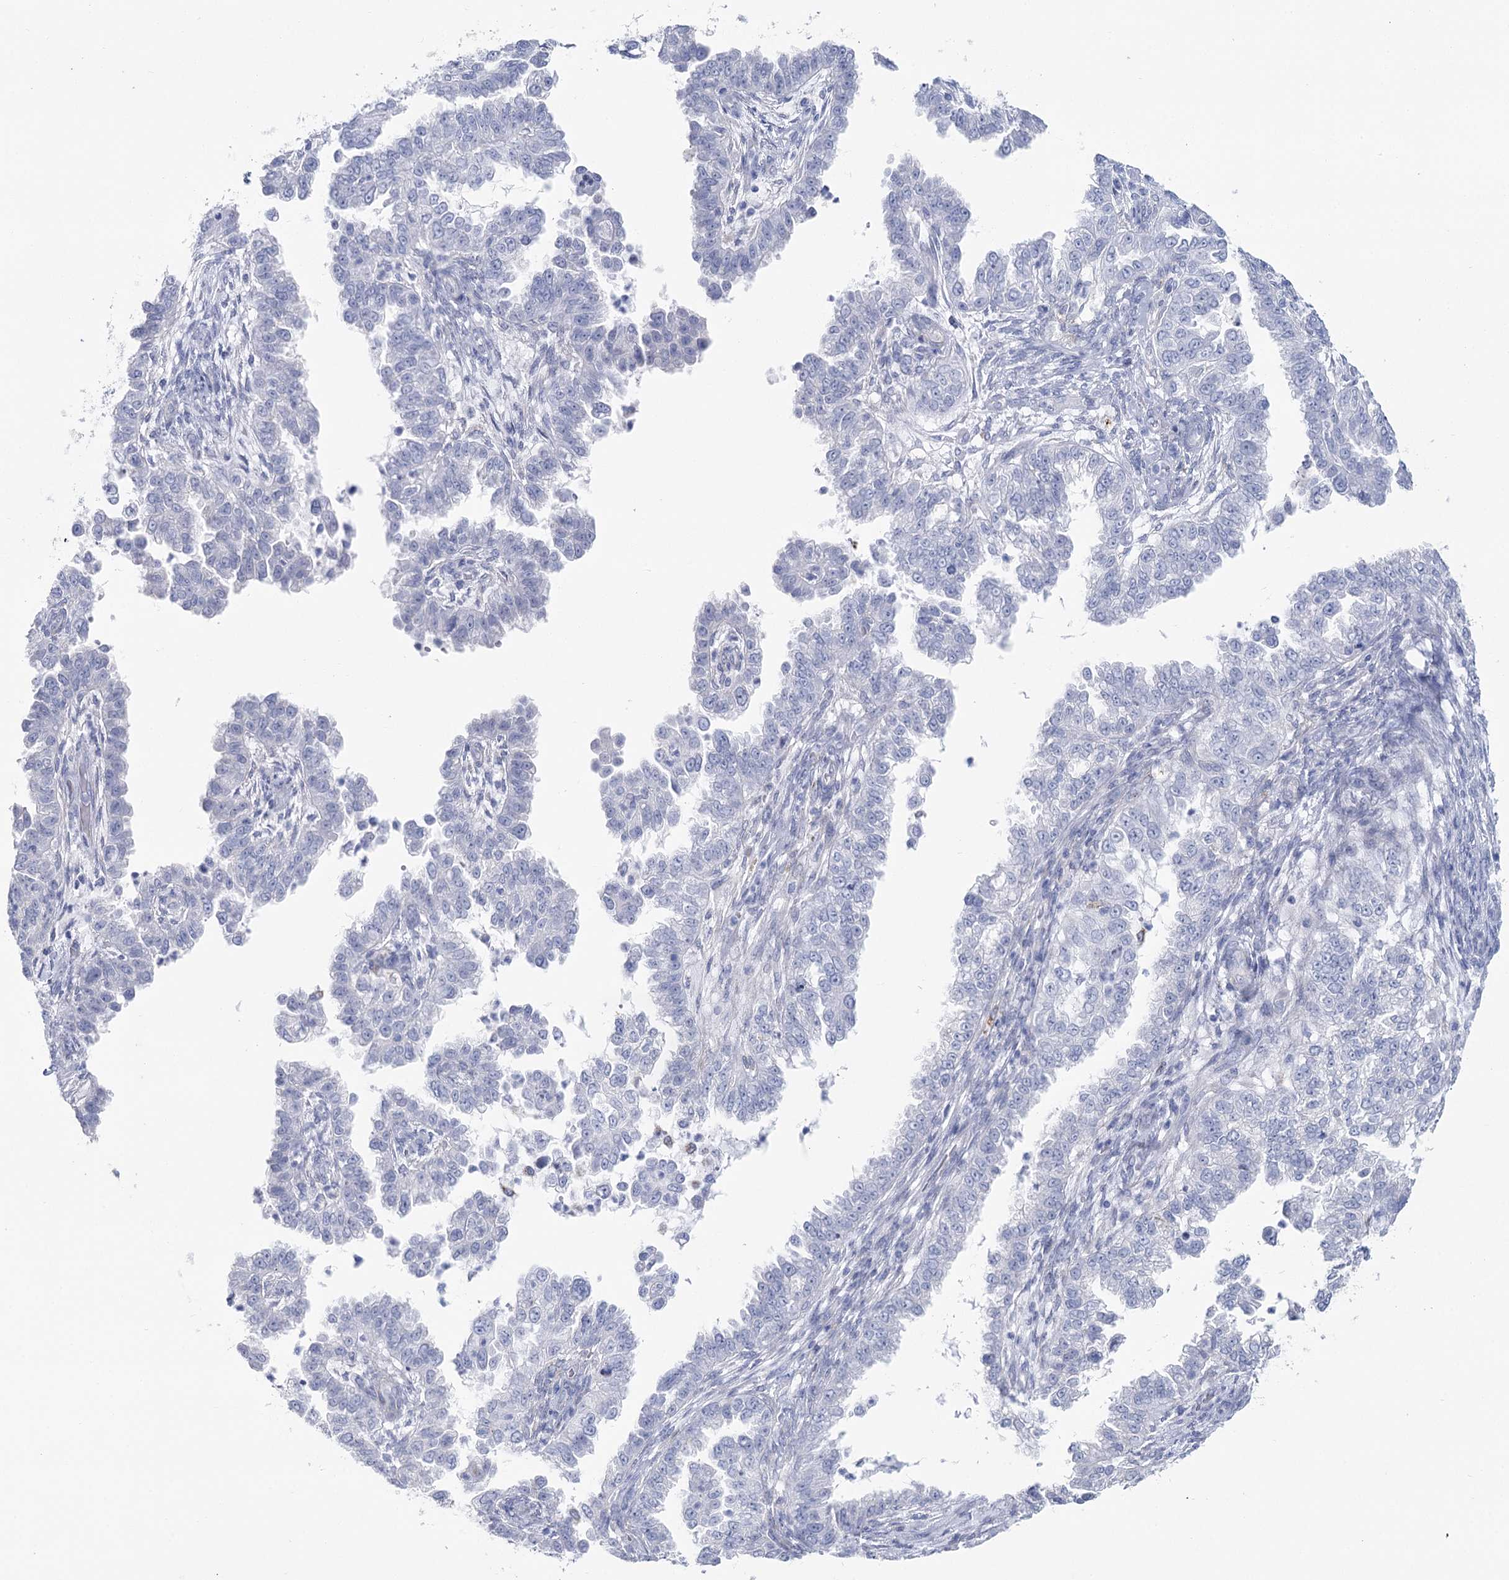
{"staining": {"intensity": "negative", "quantity": "none", "location": "none"}, "tissue": "endometrial cancer", "cell_type": "Tumor cells", "image_type": "cancer", "snomed": [{"axis": "morphology", "description": "Adenocarcinoma, NOS"}, {"axis": "topography", "description": "Endometrium"}], "caption": "A high-resolution micrograph shows IHC staining of endometrial cancer (adenocarcinoma), which reveals no significant positivity in tumor cells.", "gene": "CCDC88A", "patient": {"sex": "female", "age": 85}}